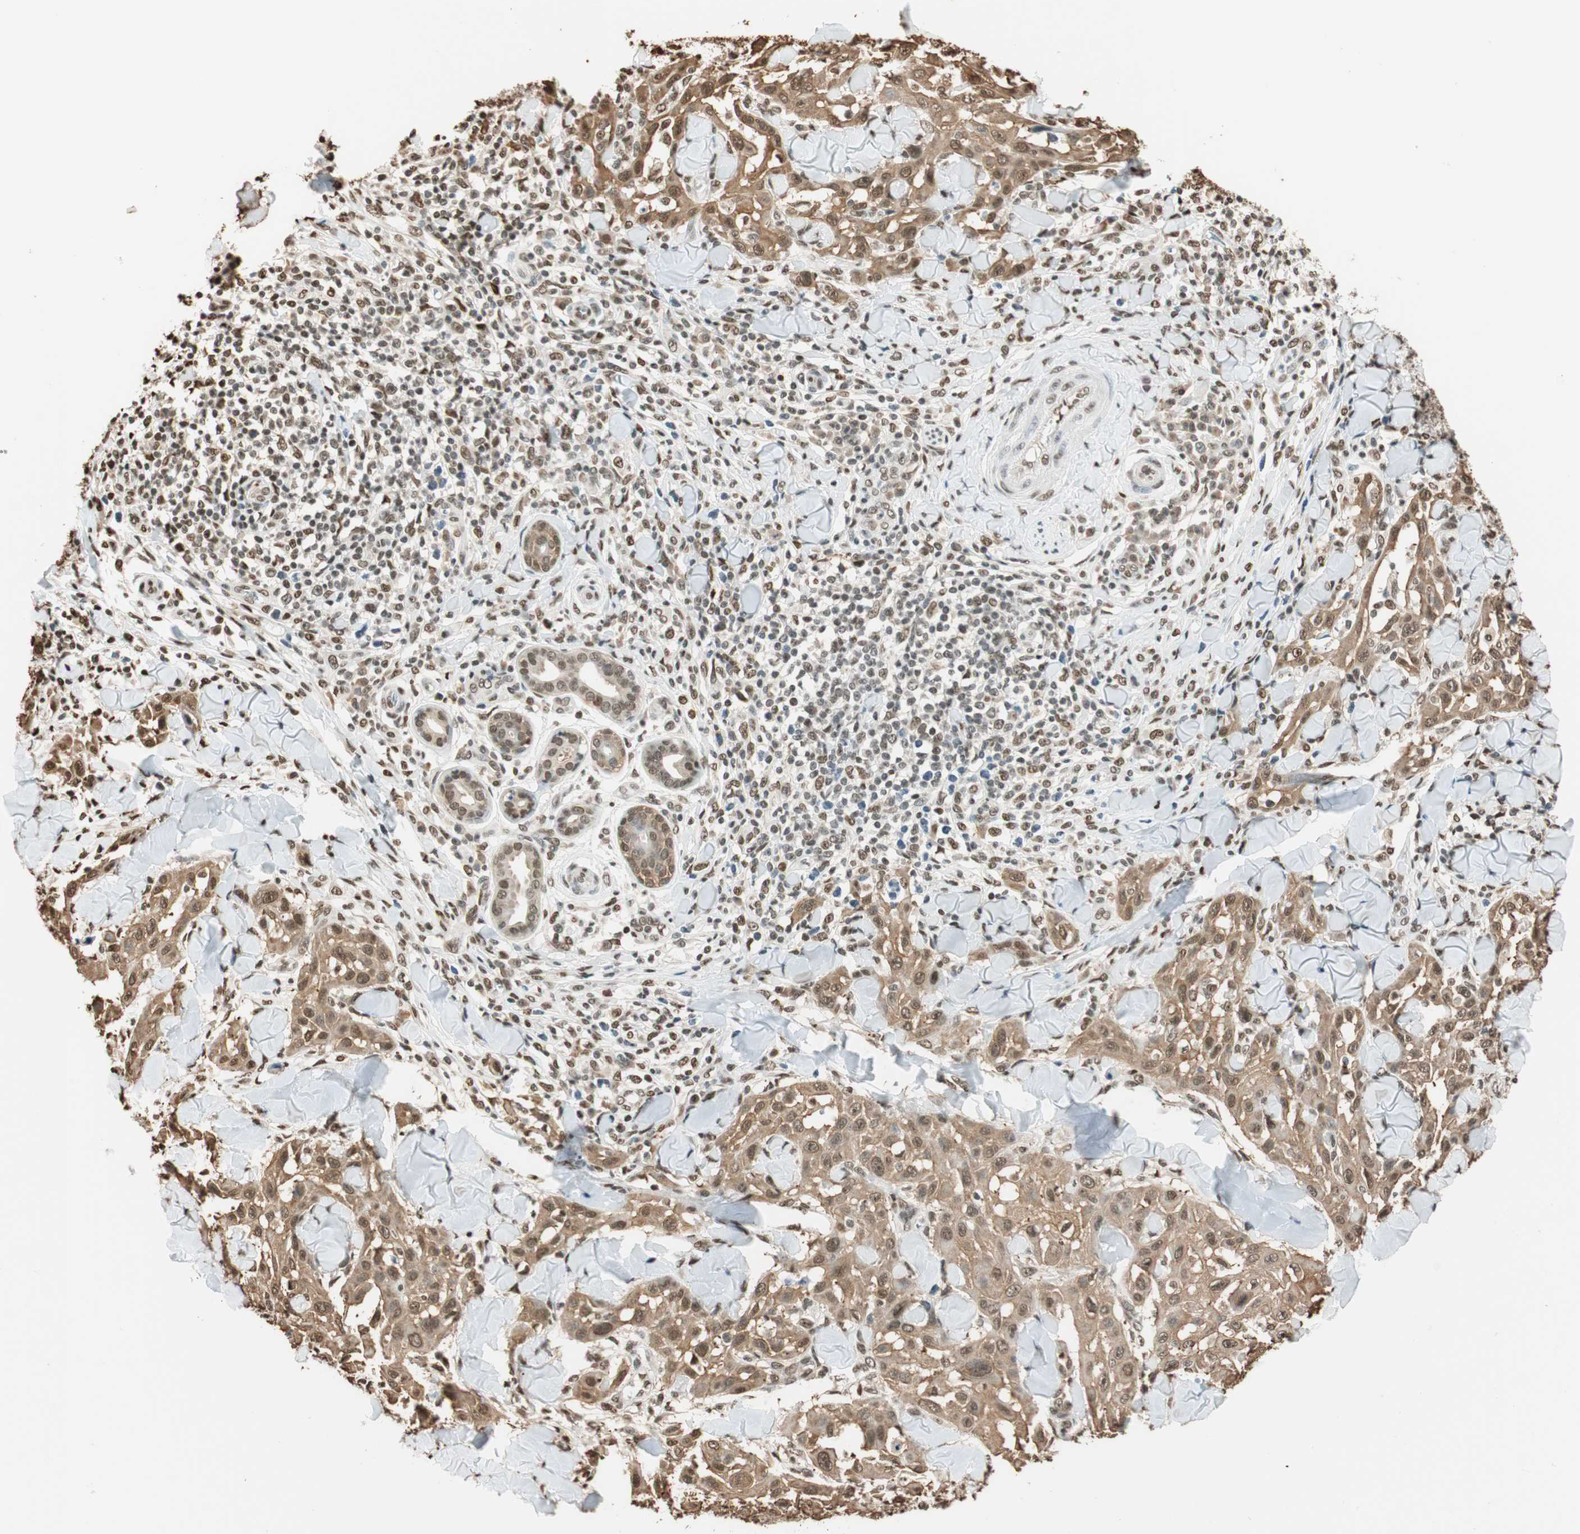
{"staining": {"intensity": "strong", "quantity": ">75%", "location": "cytoplasmic/membranous,nuclear"}, "tissue": "skin cancer", "cell_type": "Tumor cells", "image_type": "cancer", "snomed": [{"axis": "morphology", "description": "Squamous cell carcinoma, NOS"}, {"axis": "topography", "description": "Skin"}], "caption": "Skin squamous cell carcinoma stained with a protein marker exhibits strong staining in tumor cells.", "gene": "FANCG", "patient": {"sex": "male", "age": 24}}